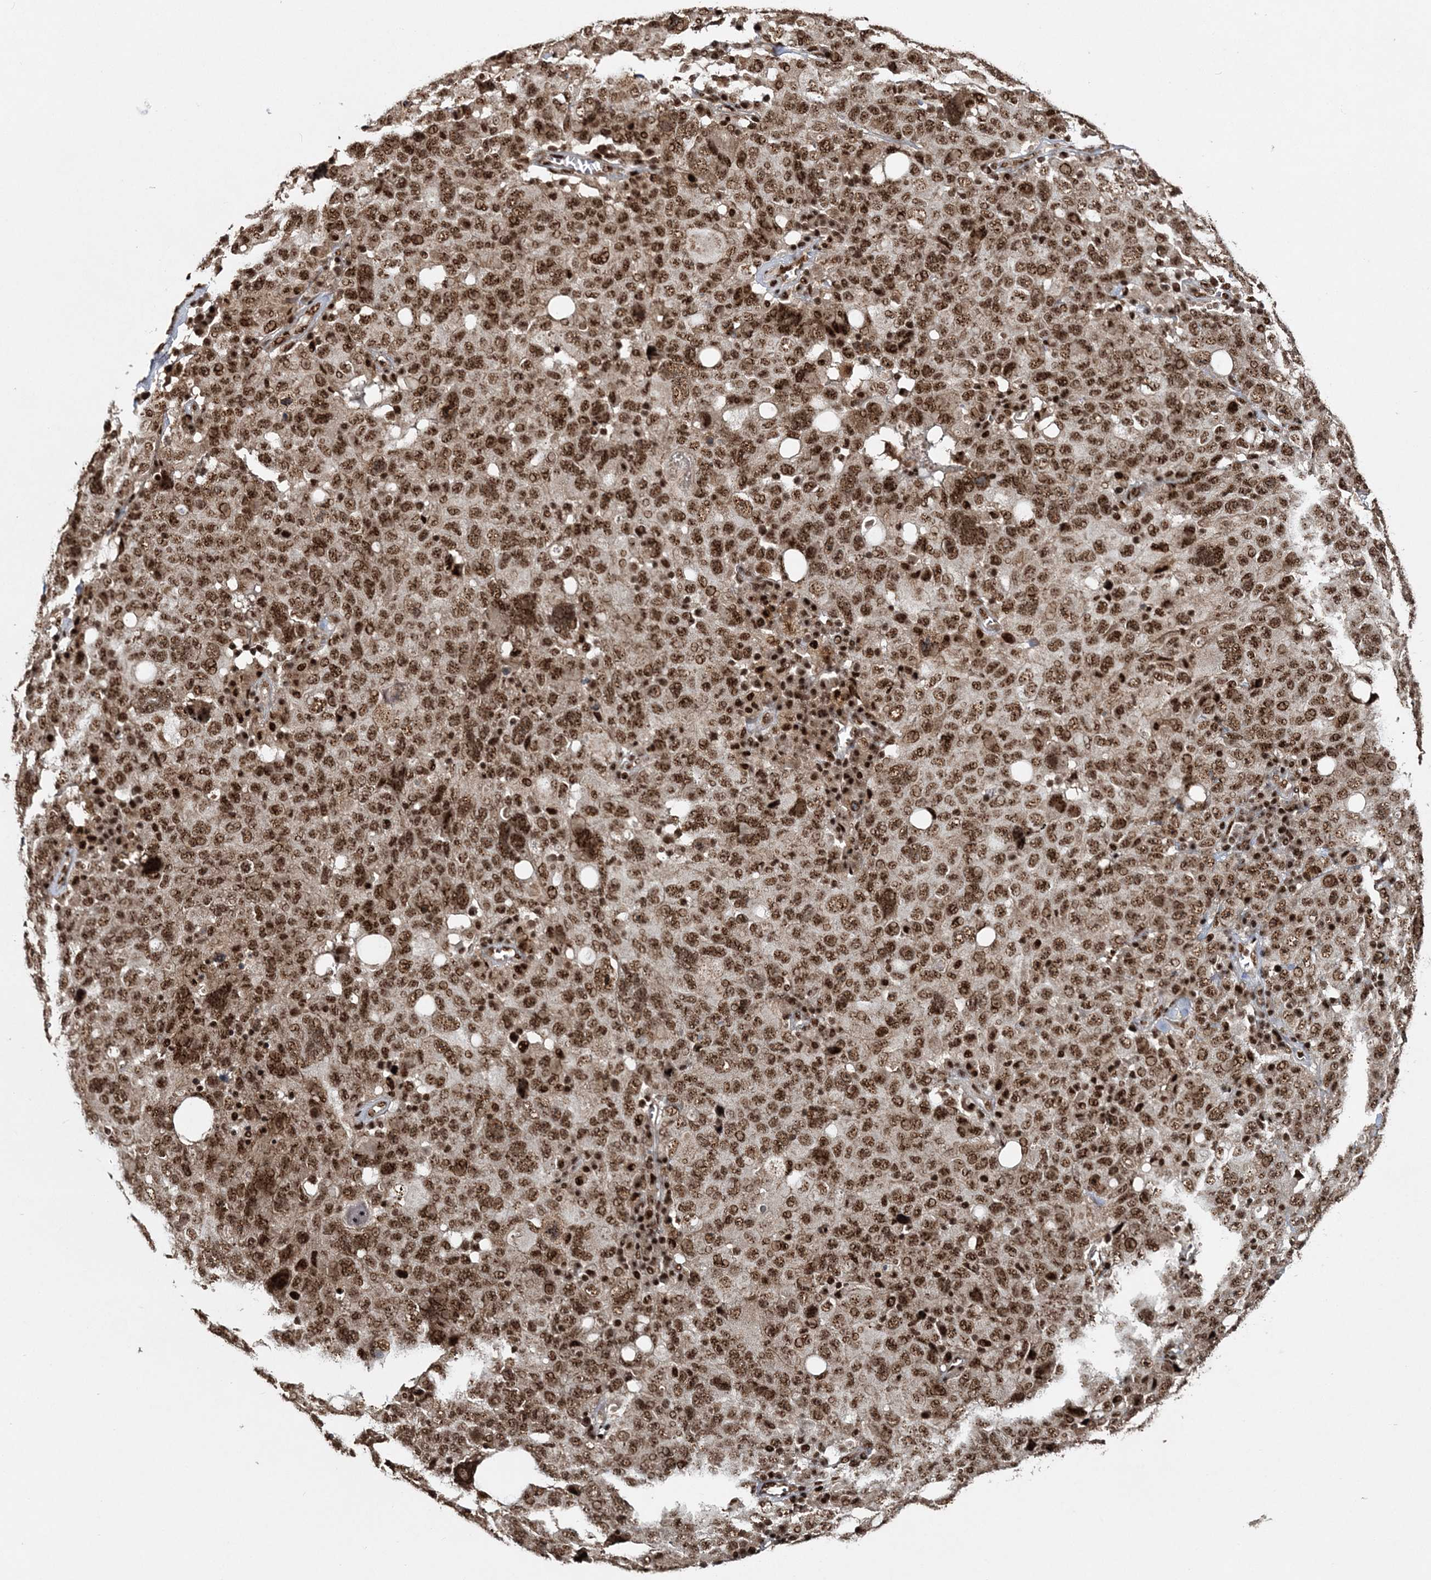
{"staining": {"intensity": "strong", "quantity": ">75%", "location": "nuclear"}, "tissue": "ovarian cancer", "cell_type": "Tumor cells", "image_type": "cancer", "snomed": [{"axis": "morphology", "description": "Carcinoma, endometroid"}, {"axis": "topography", "description": "Ovary"}], "caption": "Ovarian cancer stained for a protein (brown) exhibits strong nuclear positive staining in about >75% of tumor cells.", "gene": "EXOSC8", "patient": {"sex": "female", "age": 62}}